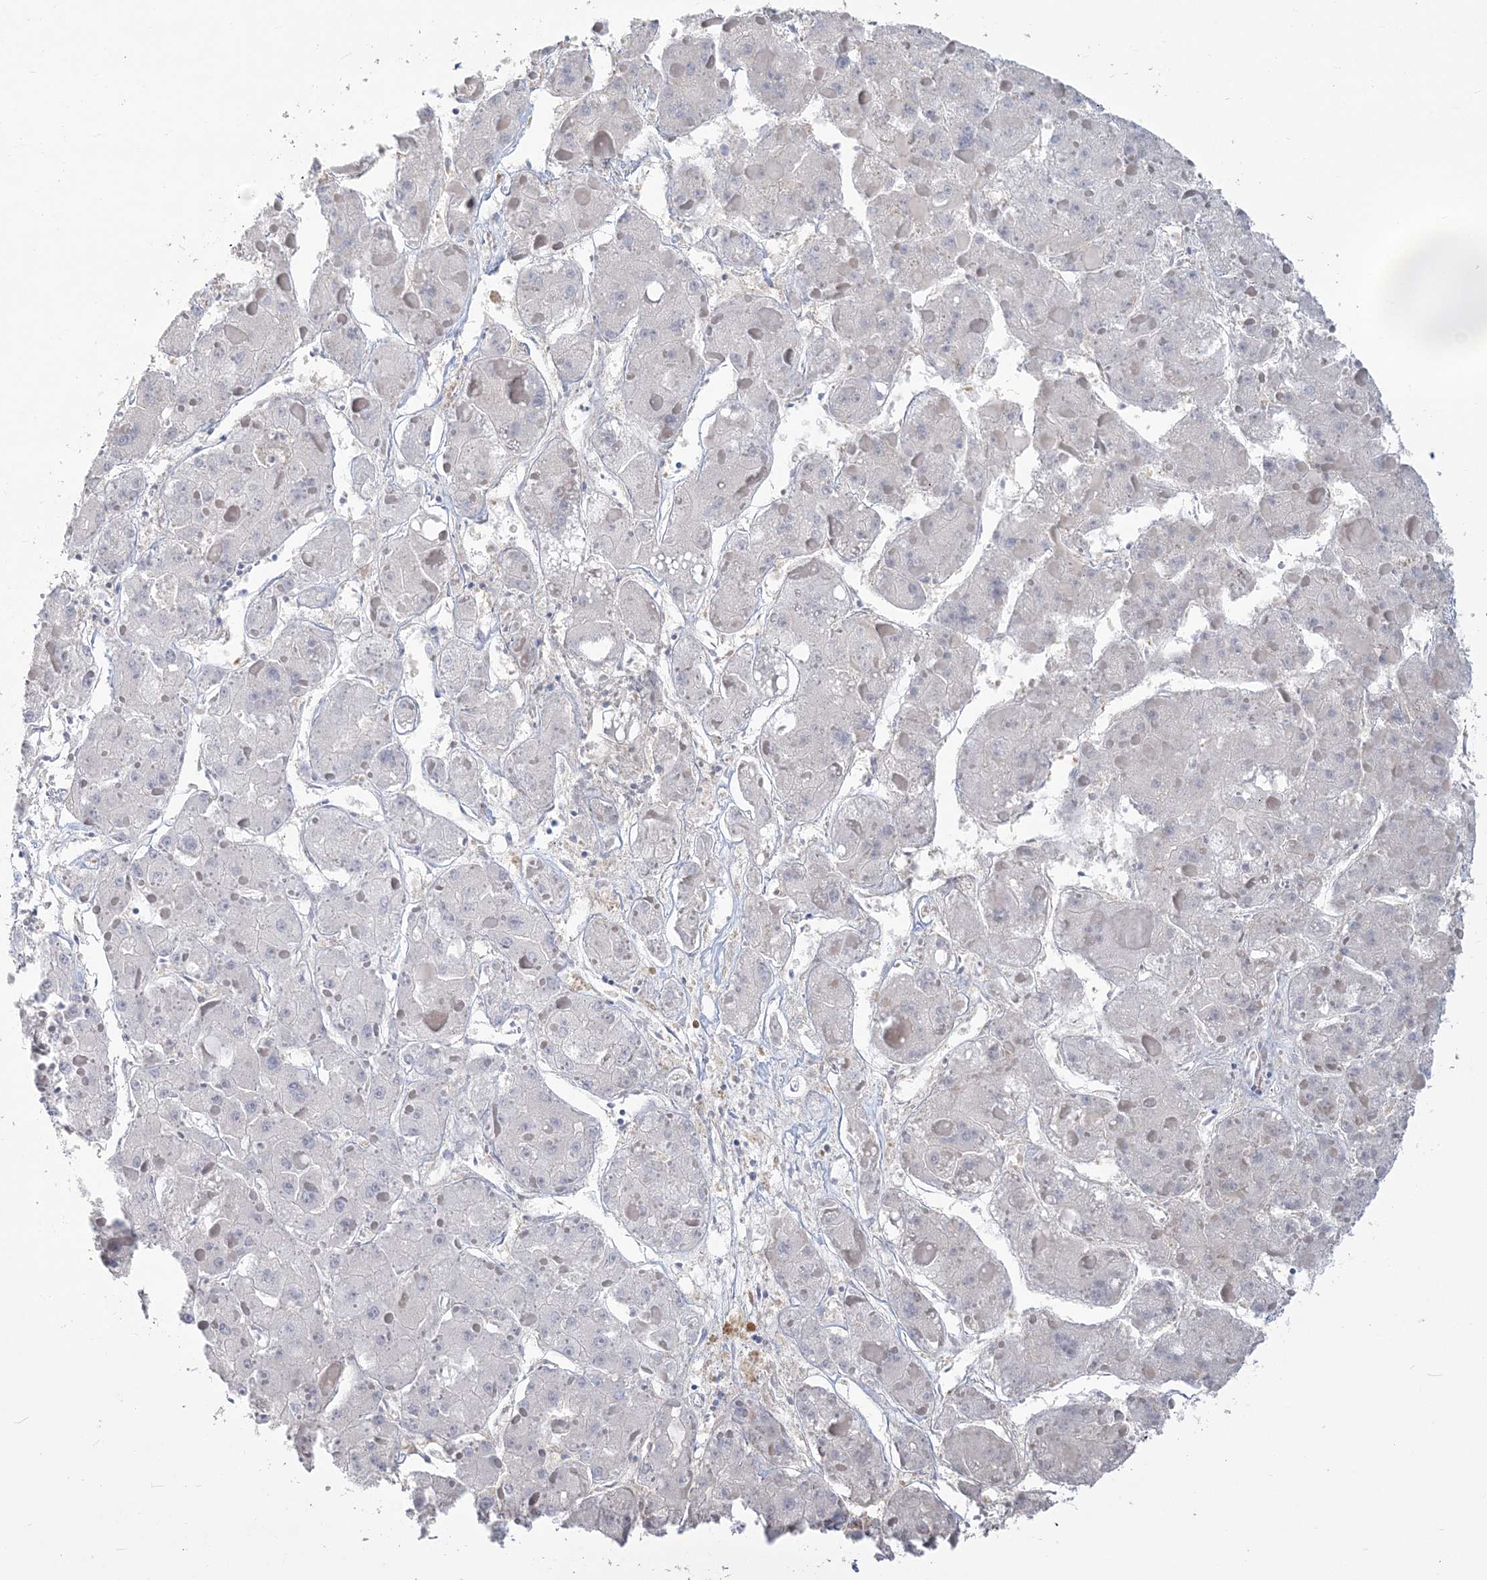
{"staining": {"intensity": "negative", "quantity": "none", "location": "none"}, "tissue": "liver cancer", "cell_type": "Tumor cells", "image_type": "cancer", "snomed": [{"axis": "morphology", "description": "Carcinoma, Hepatocellular, NOS"}, {"axis": "topography", "description": "Liver"}], "caption": "This photomicrograph is of liver cancer (hepatocellular carcinoma) stained with immunohistochemistry (IHC) to label a protein in brown with the nuclei are counter-stained blue. There is no staining in tumor cells.", "gene": "ANKS1A", "patient": {"sex": "female", "age": 73}}